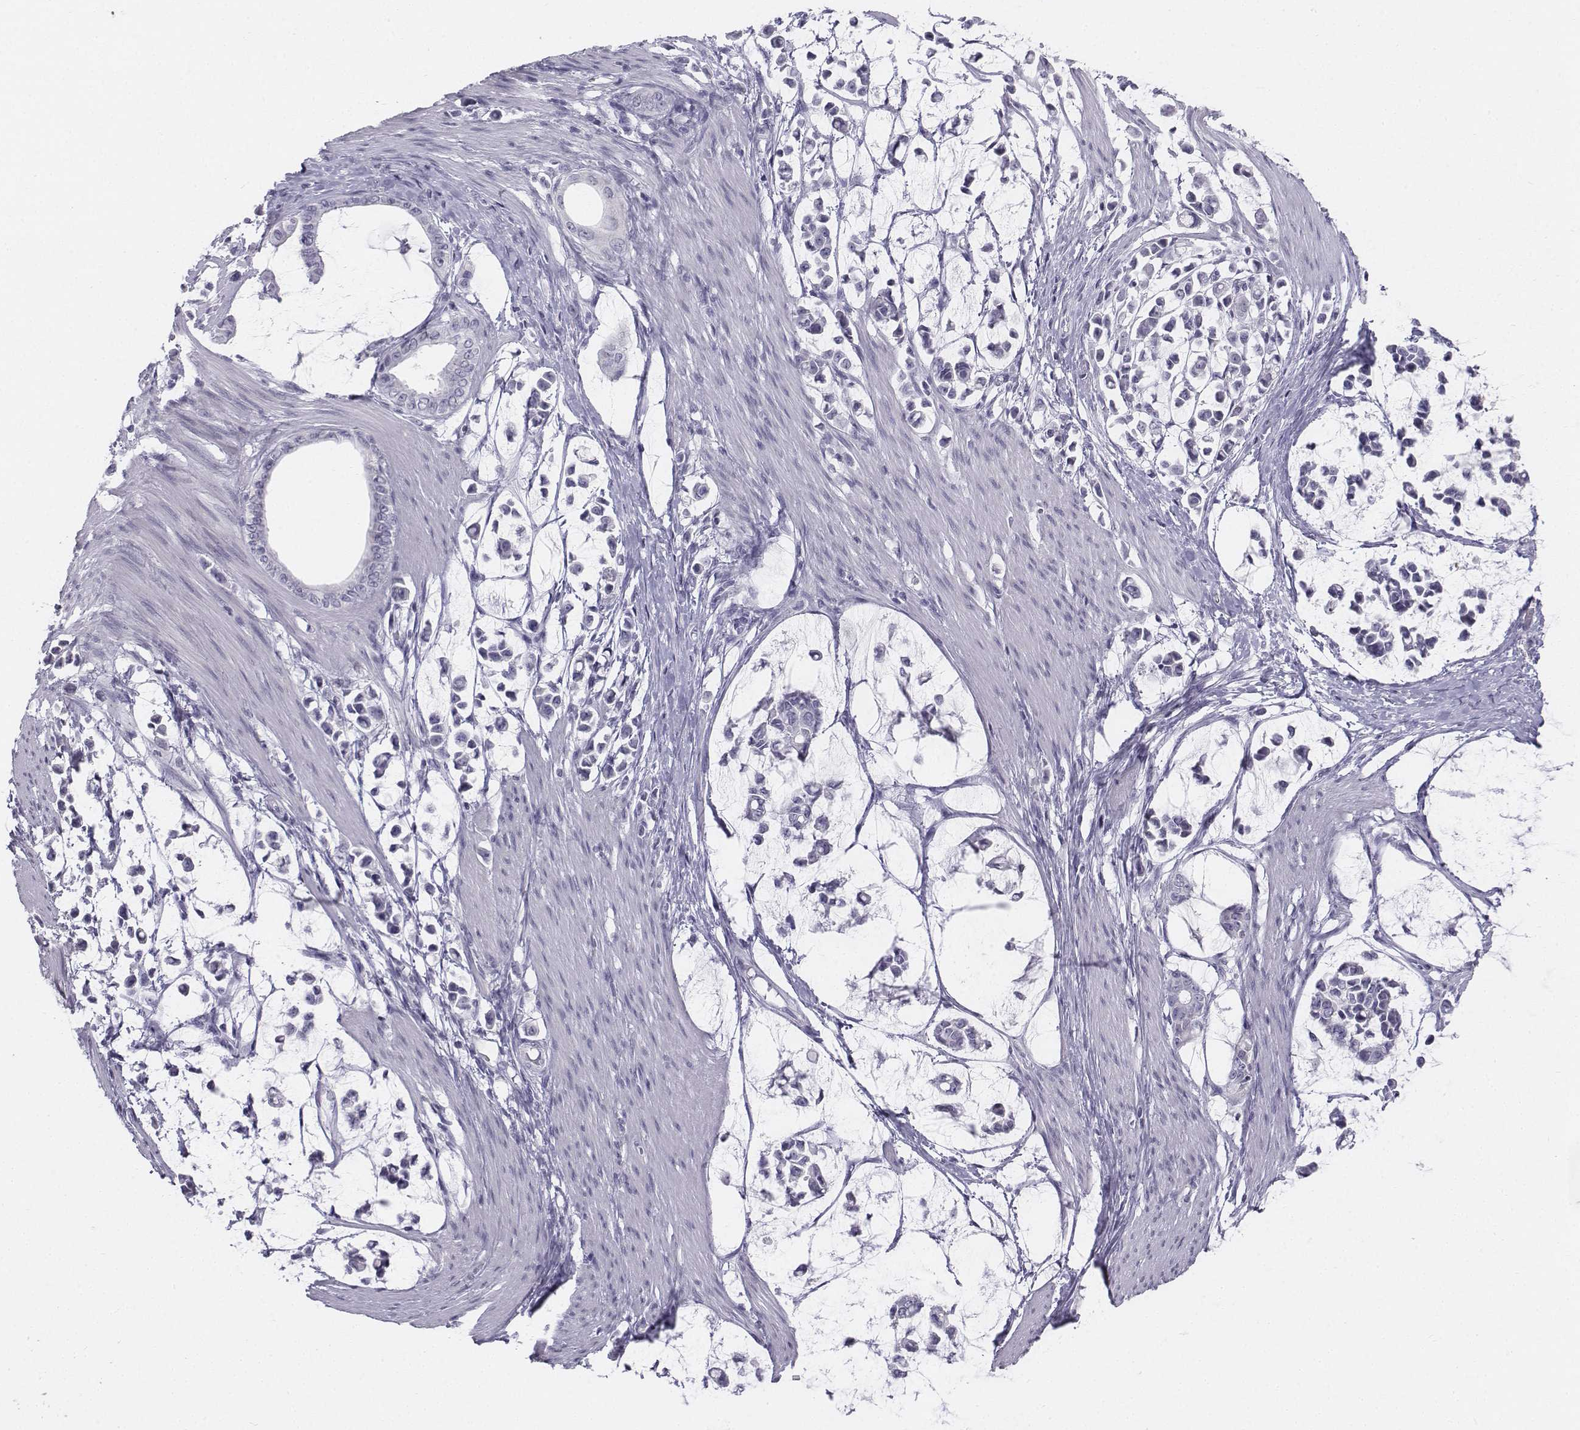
{"staining": {"intensity": "negative", "quantity": "none", "location": "none"}, "tissue": "stomach cancer", "cell_type": "Tumor cells", "image_type": "cancer", "snomed": [{"axis": "morphology", "description": "Adenocarcinoma, NOS"}, {"axis": "topography", "description": "Stomach"}], "caption": "IHC photomicrograph of neoplastic tissue: stomach cancer (adenocarcinoma) stained with DAB (3,3'-diaminobenzidine) exhibits no significant protein staining in tumor cells. The staining is performed using DAB (3,3'-diaminobenzidine) brown chromogen with nuclei counter-stained in using hematoxylin.", "gene": "TH", "patient": {"sex": "male", "age": 82}}